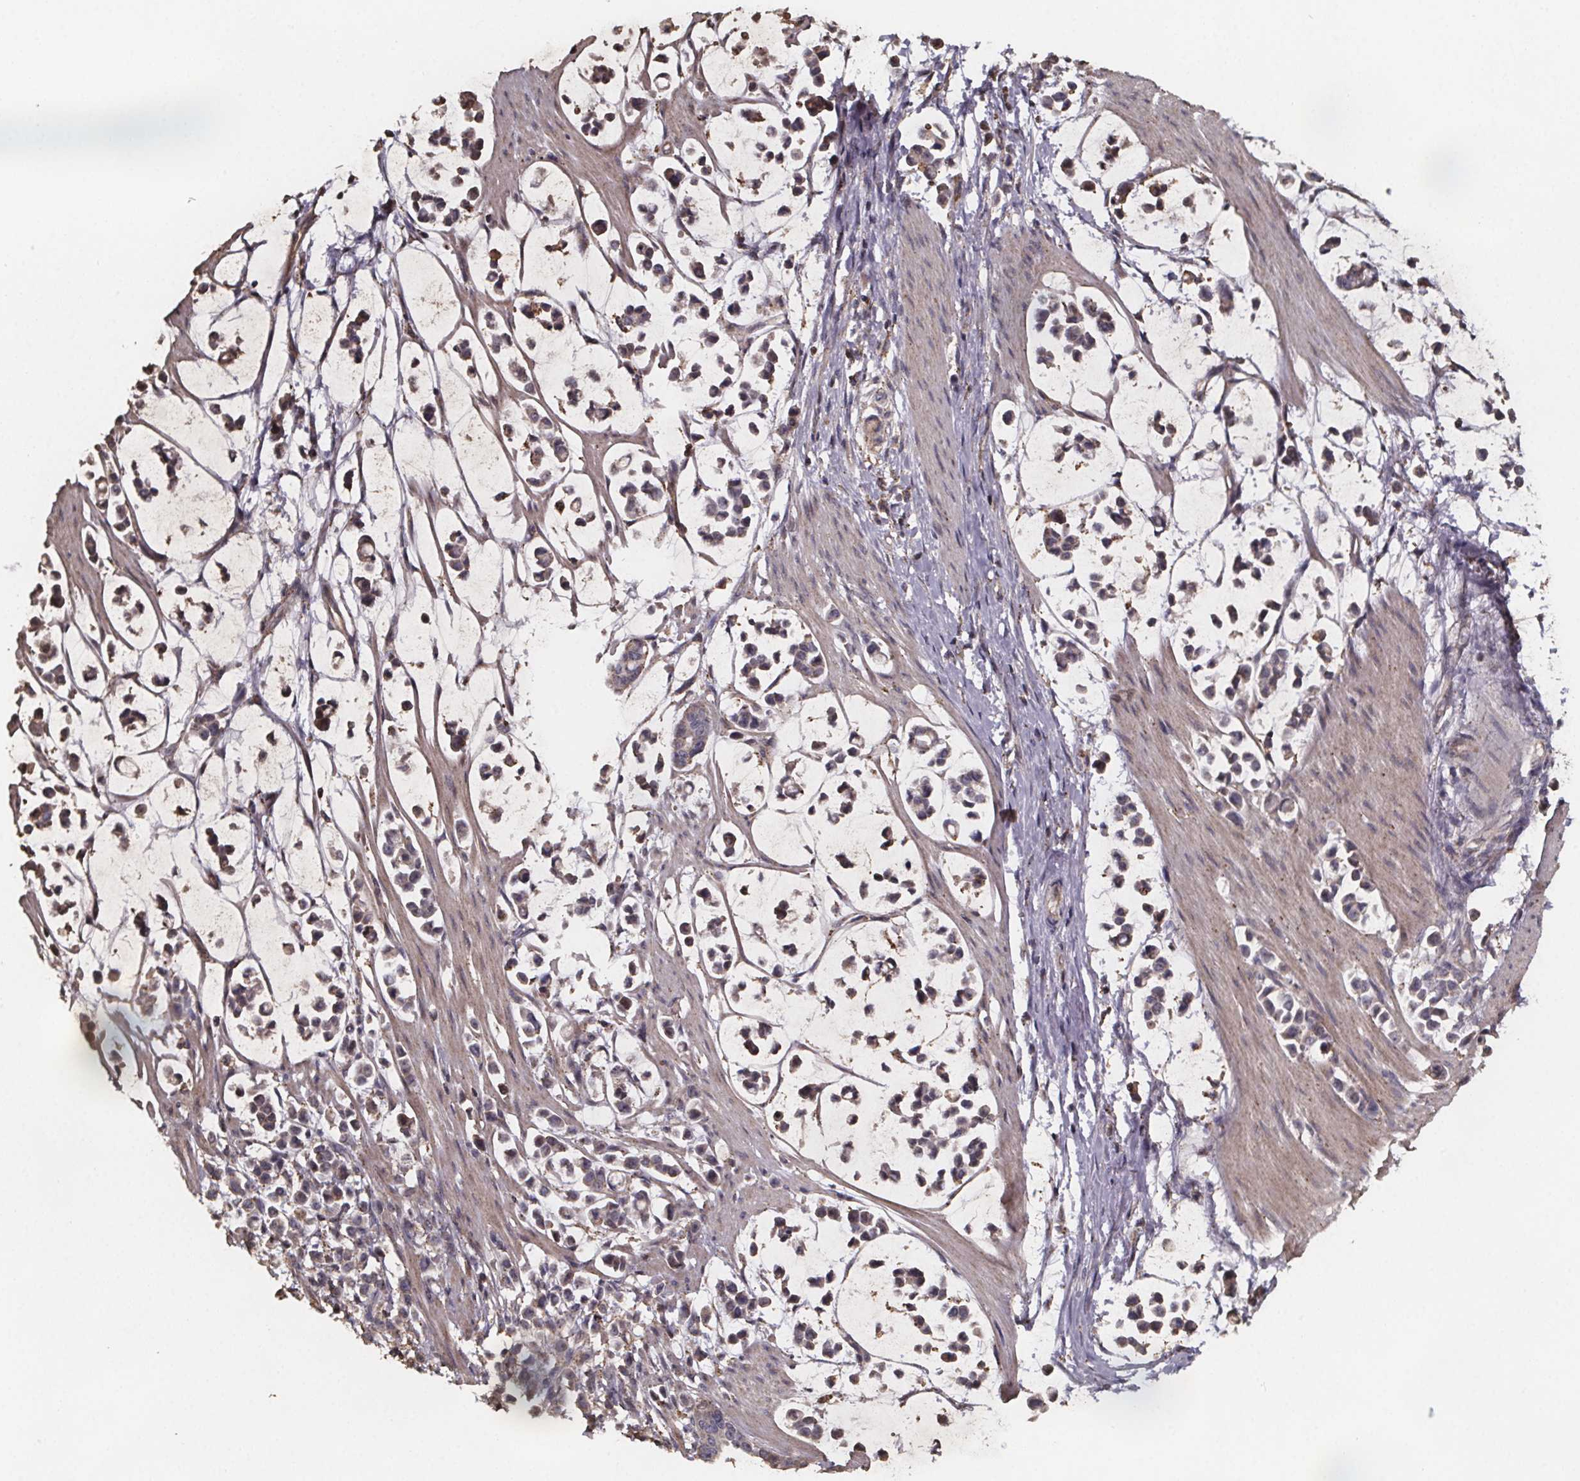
{"staining": {"intensity": "weak", "quantity": "25%-75%", "location": "cytoplasmic/membranous"}, "tissue": "stomach cancer", "cell_type": "Tumor cells", "image_type": "cancer", "snomed": [{"axis": "morphology", "description": "Adenocarcinoma, NOS"}, {"axis": "topography", "description": "Stomach"}], "caption": "This histopathology image reveals stomach adenocarcinoma stained with immunohistochemistry (IHC) to label a protein in brown. The cytoplasmic/membranous of tumor cells show weak positivity for the protein. Nuclei are counter-stained blue.", "gene": "ZNF879", "patient": {"sex": "male", "age": 82}}